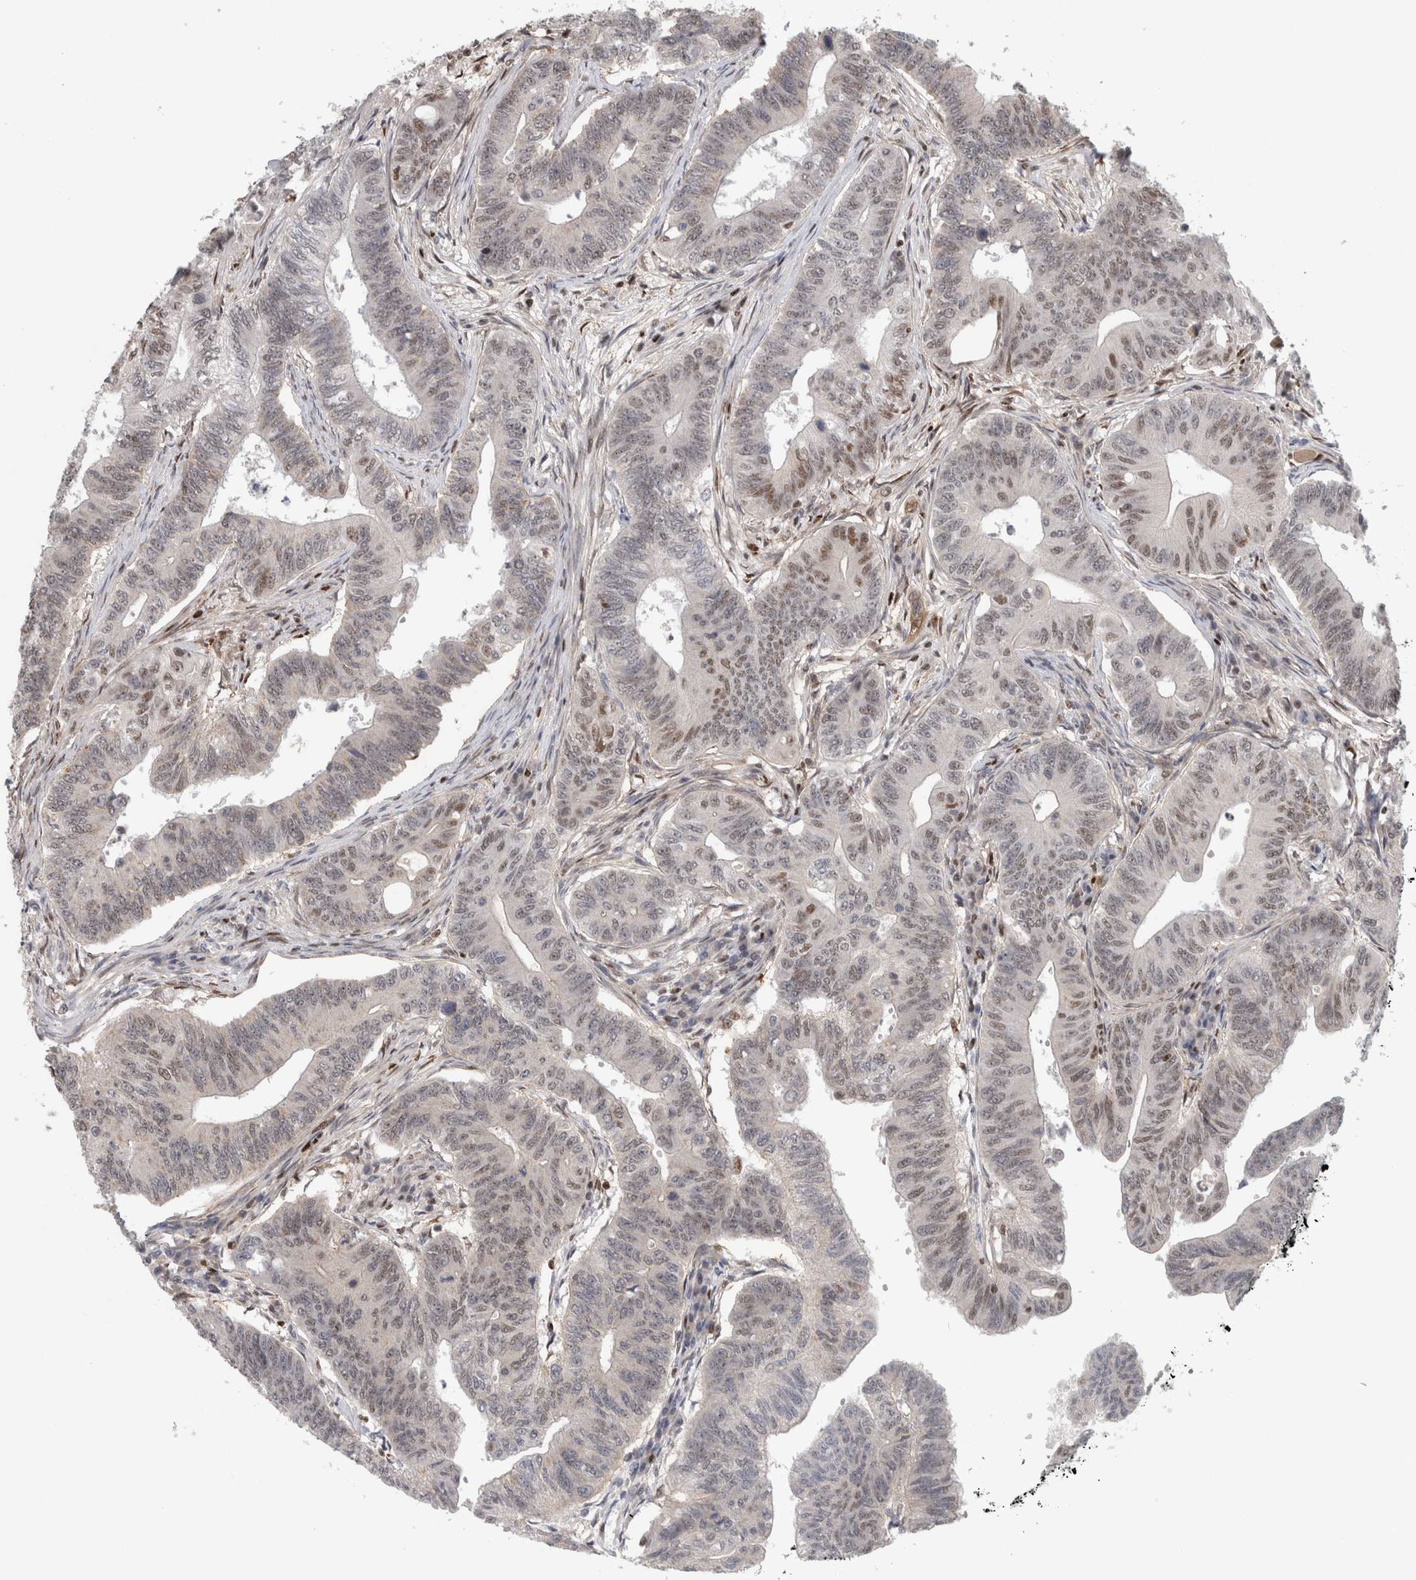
{"staining": {"intensity": "weak", "quantity": "25%-75%", "location": "nuclear"}, "tissue": "colorectal cancer", "cell_type": "Tumor cells", "image_type": "cancer", "snomed": [{"axis": "morphology", "description": "Adenoma, NOS"}, {"axis": "morphology", "description": "Adenocarcinoma, NOS"}, {"axis": "topography", "description": "Colon"}], "caption": "Protein expression analysis of adenocarcinoma (colorectal) reveals weak nuclear staining in about 25%-75% of tumor cells.", "gene": "SRARP", "patient": {"sex": "male", "age": 79}}